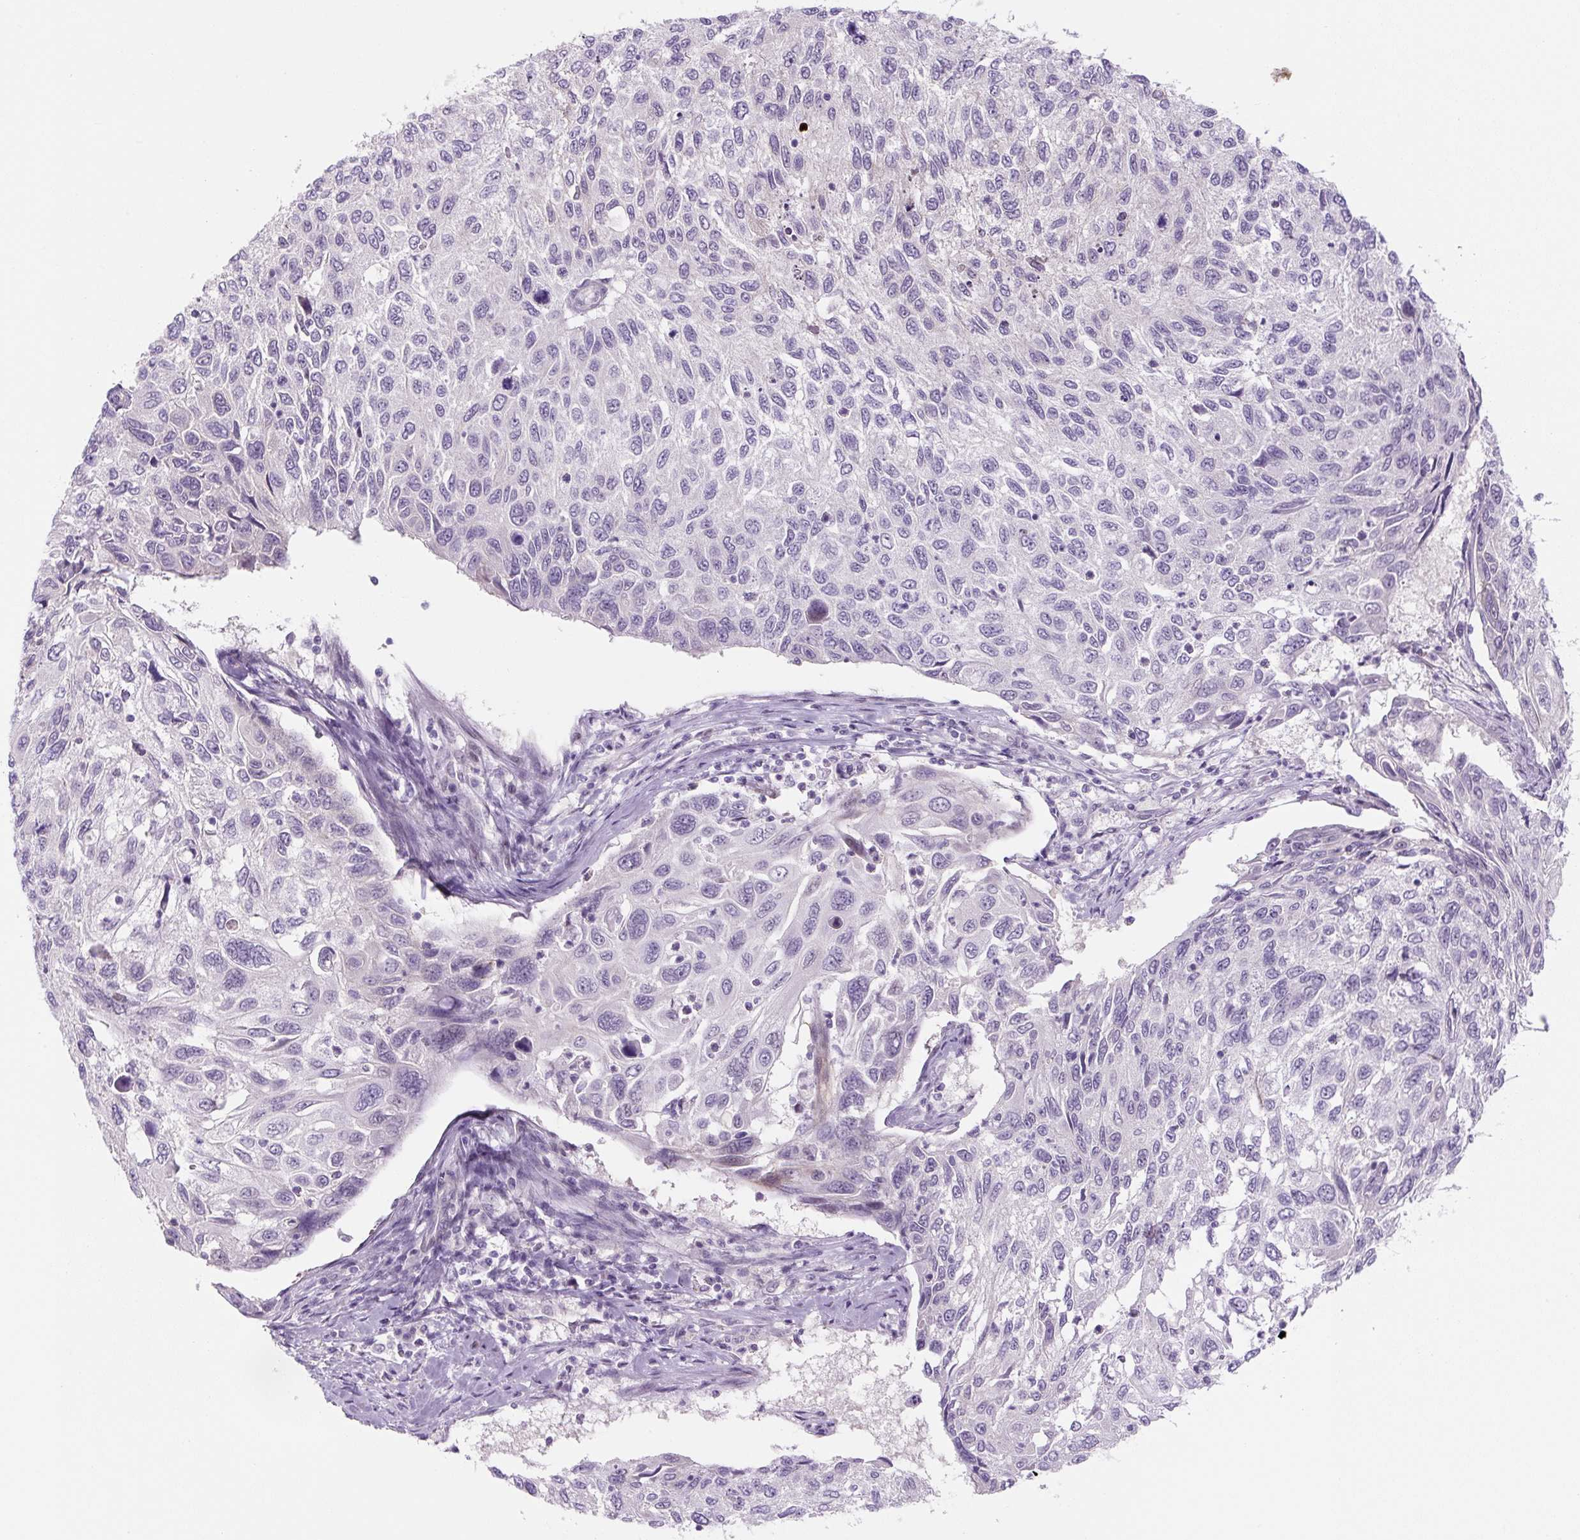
{"staining": {"intensity": "negative", "quantity": "none", "location": "none"}, "tissue": "cervical cancer", "cell_type": "Tumor cells", "image_type": "cancer", "snomed": [{"axis": "morphology", "description": "Squamous cell carcinoma, NOS"}, {"axis": "topography", "description": "Cervix"}], "caption": "A high-resolution micrograph shows IHC staining of squamous cell carcinoma (cervical), which exhibits no significant staining in tumor cells.", "gene": "PRM1", "patient": {"sex": "female", "age": 70}}